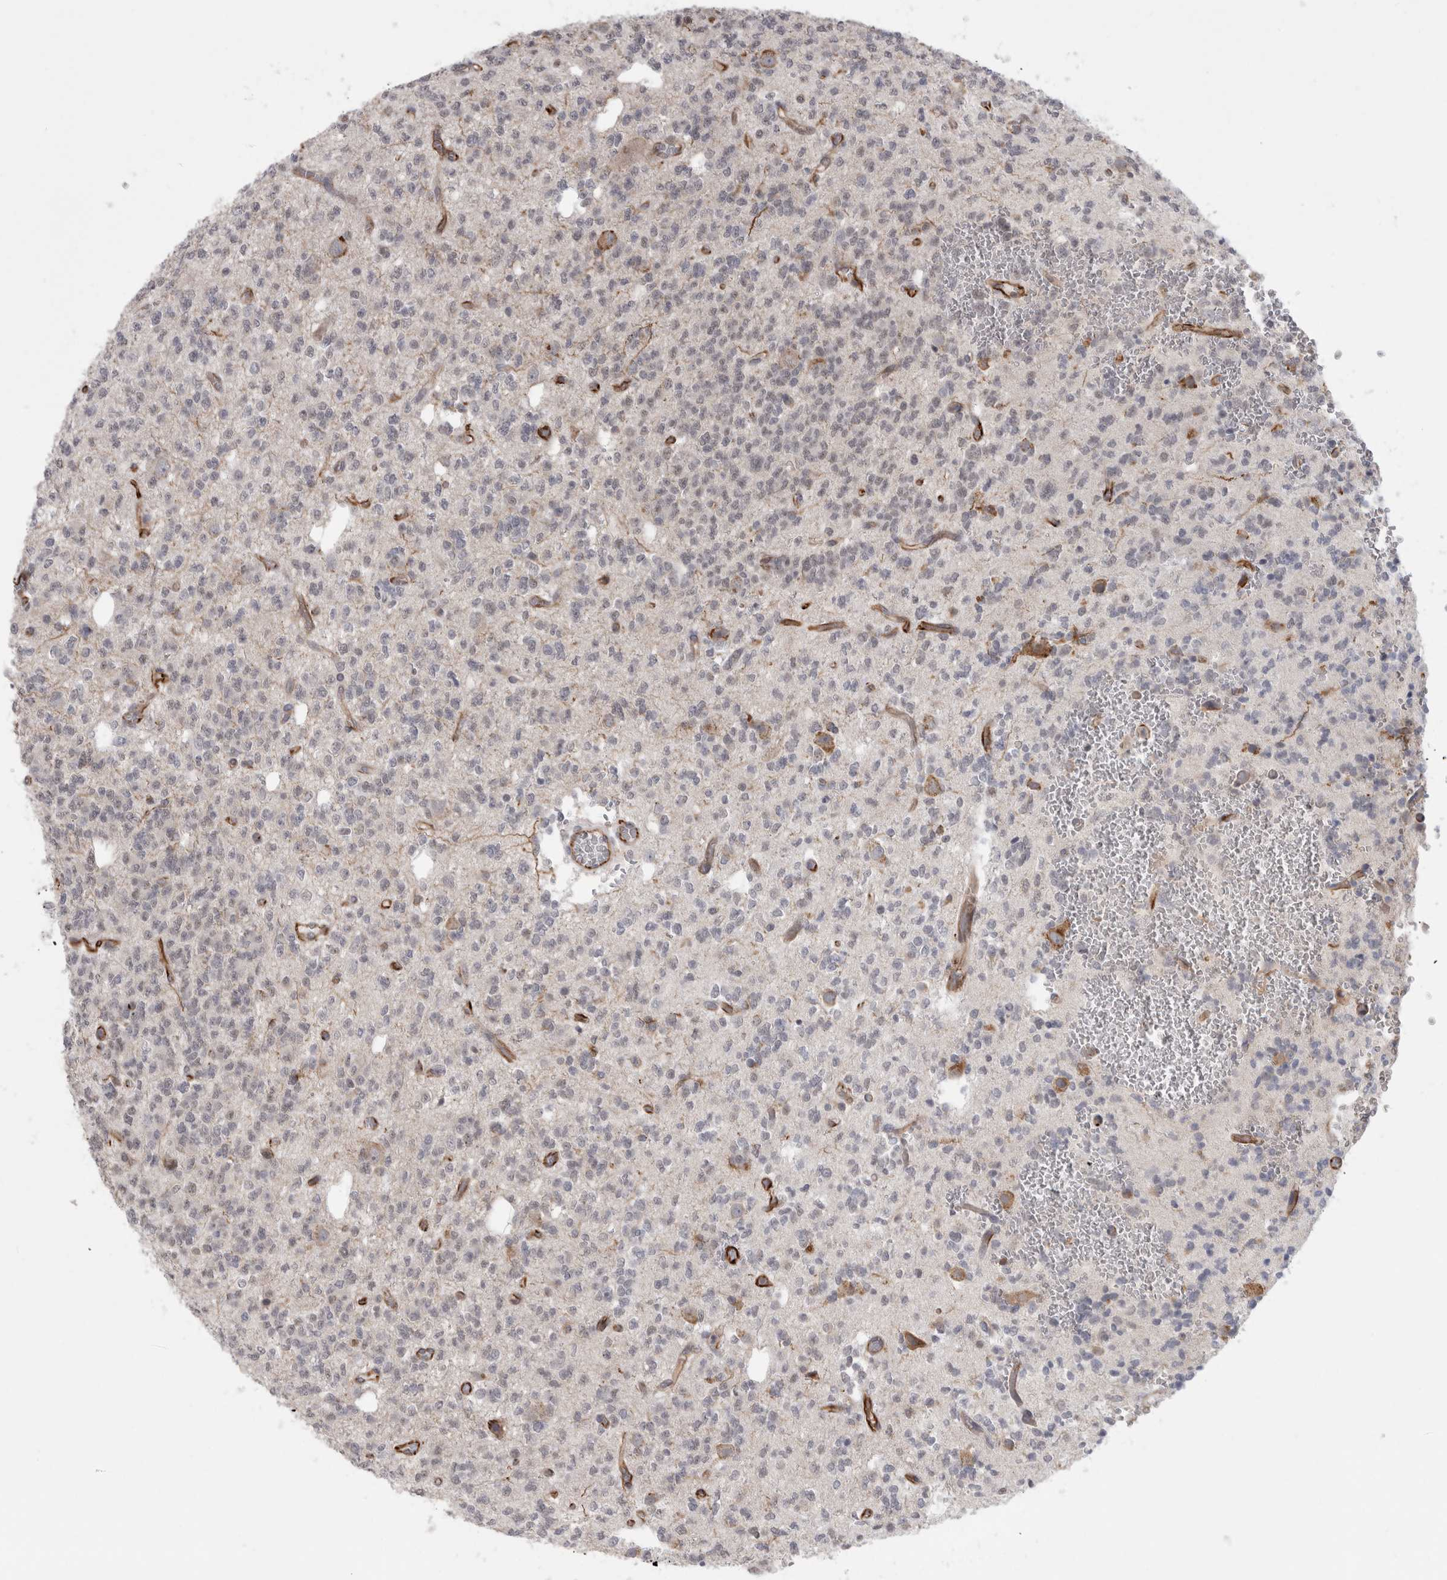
{"staining": {"intensity": "negative", "quantity": "none", "location": "none"}, "tissue": "glioma", "cell_type": "Tumor cells", "image_type": "cancer", "snomed": [{"axis": "morphology", "description": "Glioma, malignant, Low grade"}, {"axis": "topography", "description": "Brain"}], "caption": "There is no significant positivity in tumor cells of low-grade glioma (malignant).", "gene": "FAM83H", "patient": {"sex": "male", "age": 38}}